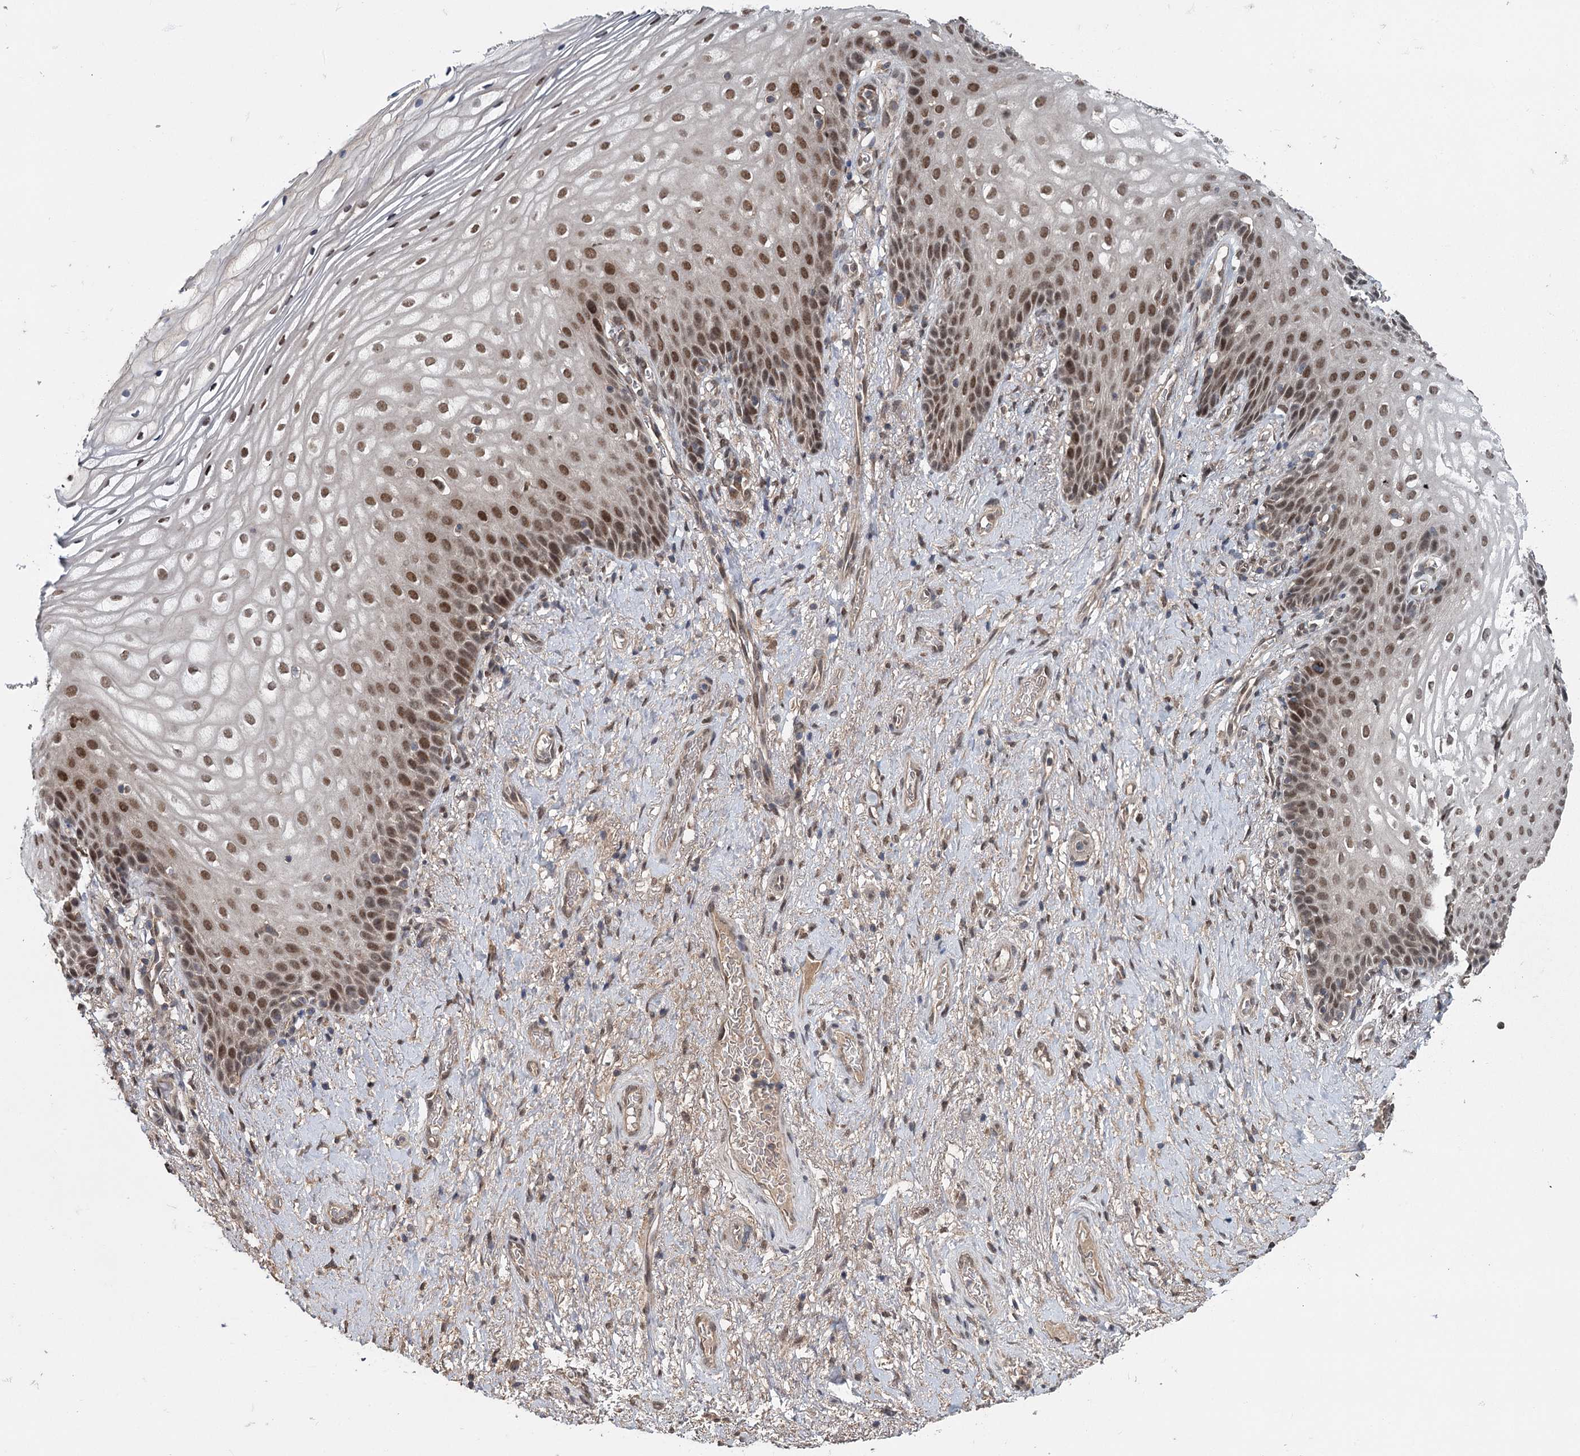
{"staining": {"intensity": "moderate", "quantity": ">75%", "location": "nuclear"}, "tissue": "vagina", "cell_type": "Squamous epithelial cells", "image_type": "normal", "snomed": [{"axis": "morphology", "description": "Normal tissue, NOS"}, {"axis": "topography", "description": "Vagina"}], "caption": "Immunohistochemistry (IHC) staining of unremarkable vagina, which displays medium levels of moderate nuclear positivity in about >75% of squamous epithelial cells indicating moderate nuclear protein staining. The staining was performed using DAB (3,3'-diaminobenzidine) (brown) for protein detection and nuclei were counterstained in hematoxylin (blue).", "gene": "MYG1", "patient": {"sex": "female", "age": 60}}